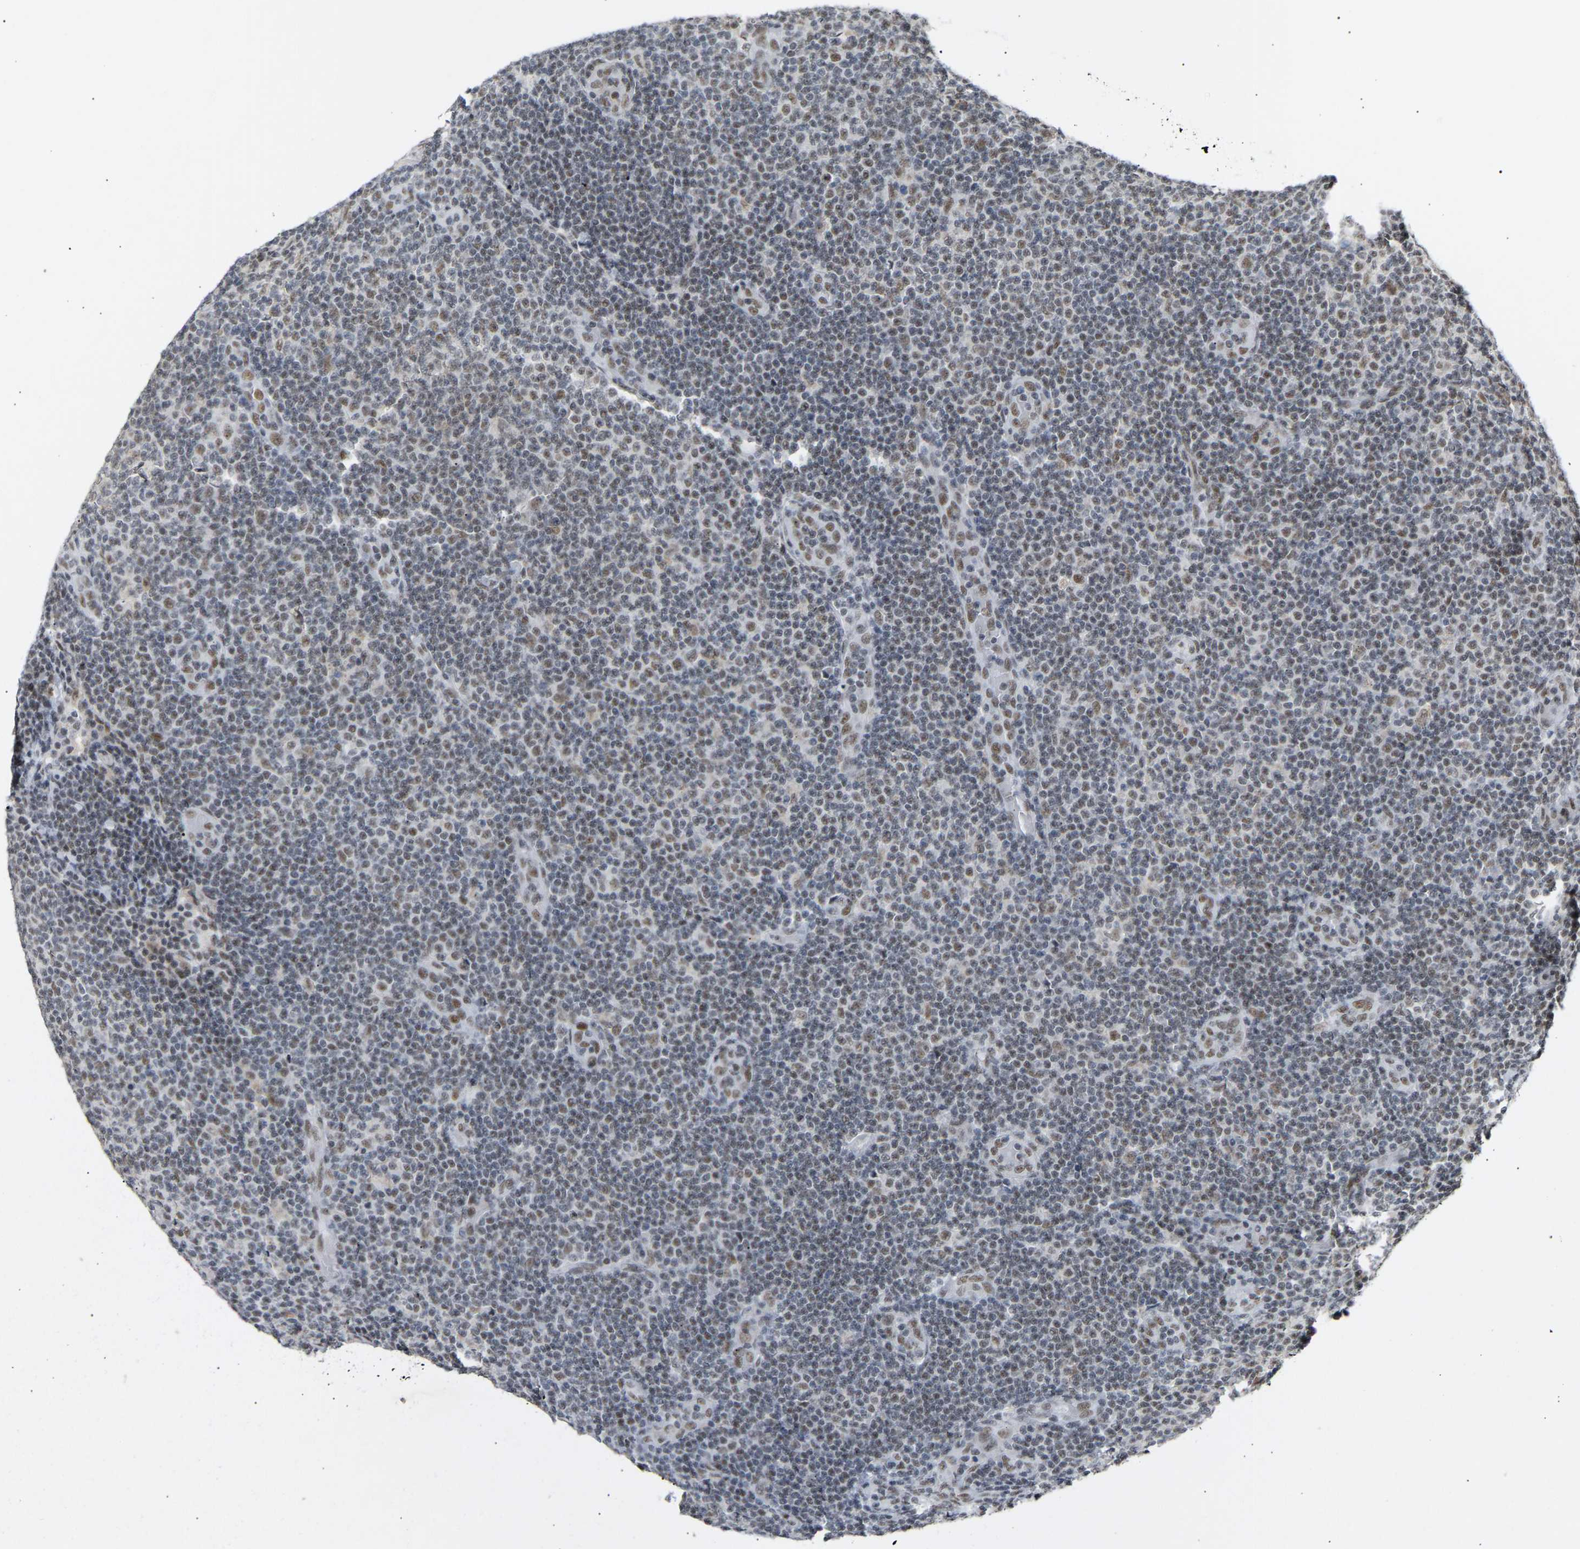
{"staining": {"intensity": "moderate", "quantity": "25%-75%", "location": "nuclear"}, "tissue": "lymphoma", "cell_type": "Tumor cells", "image_type": "cancer", "snomed": [{"axis": "morphology", "description": "Malignant lymphoma, non-Hodgkin's type, Low grade"}, {"axis": "topography", "description": "Lymph node"}], "caption": "A brown stain labels moderate nuclear positivity of a protein in lymphoma tumor cells.", "gene": "NELFB", "patient": {"sex": "male", "age": 83}}